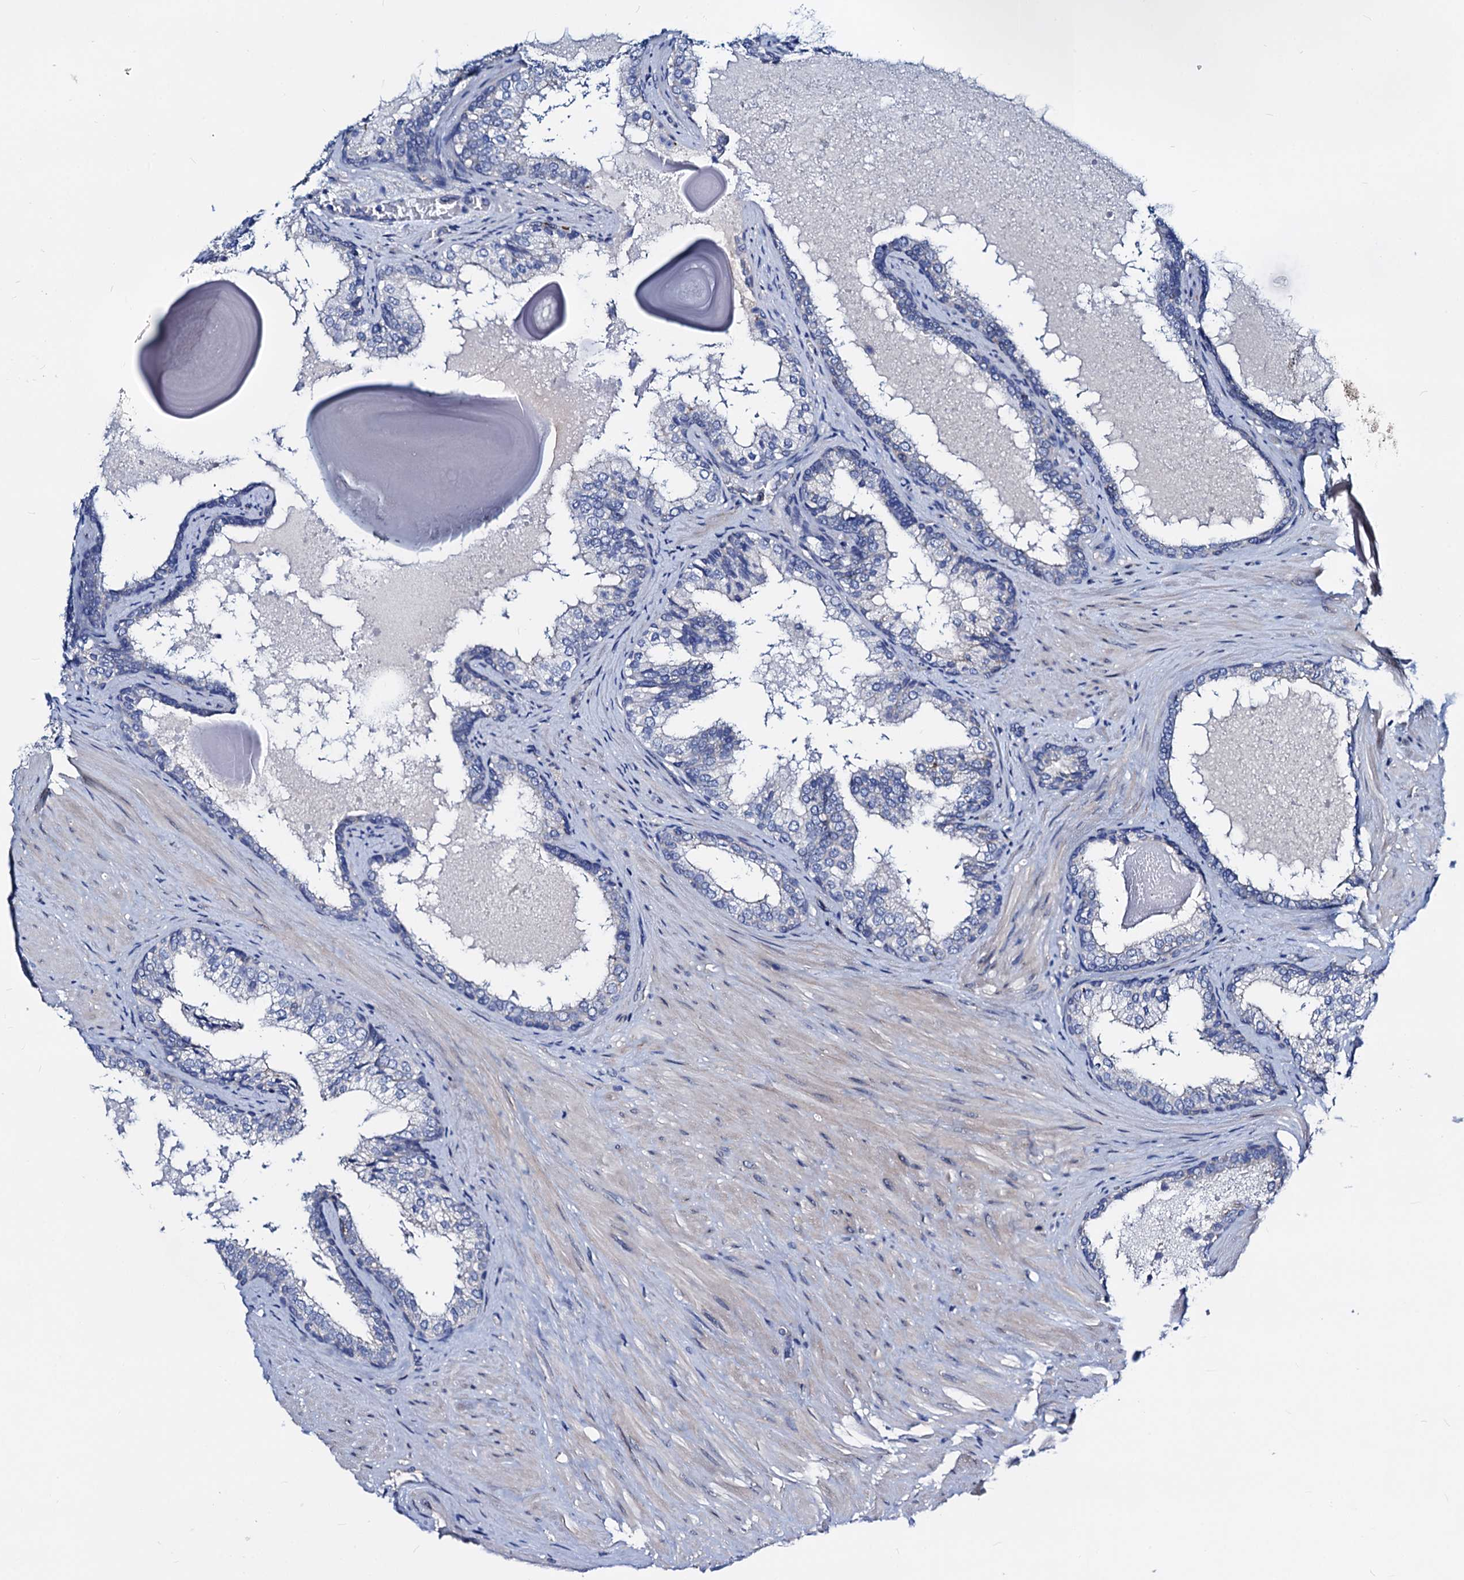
{"staining": {"intensity": "negative", "quantity": "none", "location": "none"}, "tissue": "prostate cancer", "cell_type": "Tumor cells", "image_type": "cancer", "snomed": [{"axis": "morphology", "description": "Adenocarcinoma, High grade"}, {"axis": "topography", "description": "Prostate"}], "caption": "An image of human prostate cancer is negative for staining in tumor cells.", "gene": "GCOM1", "patient": {"sex": "male", "age": 65}}